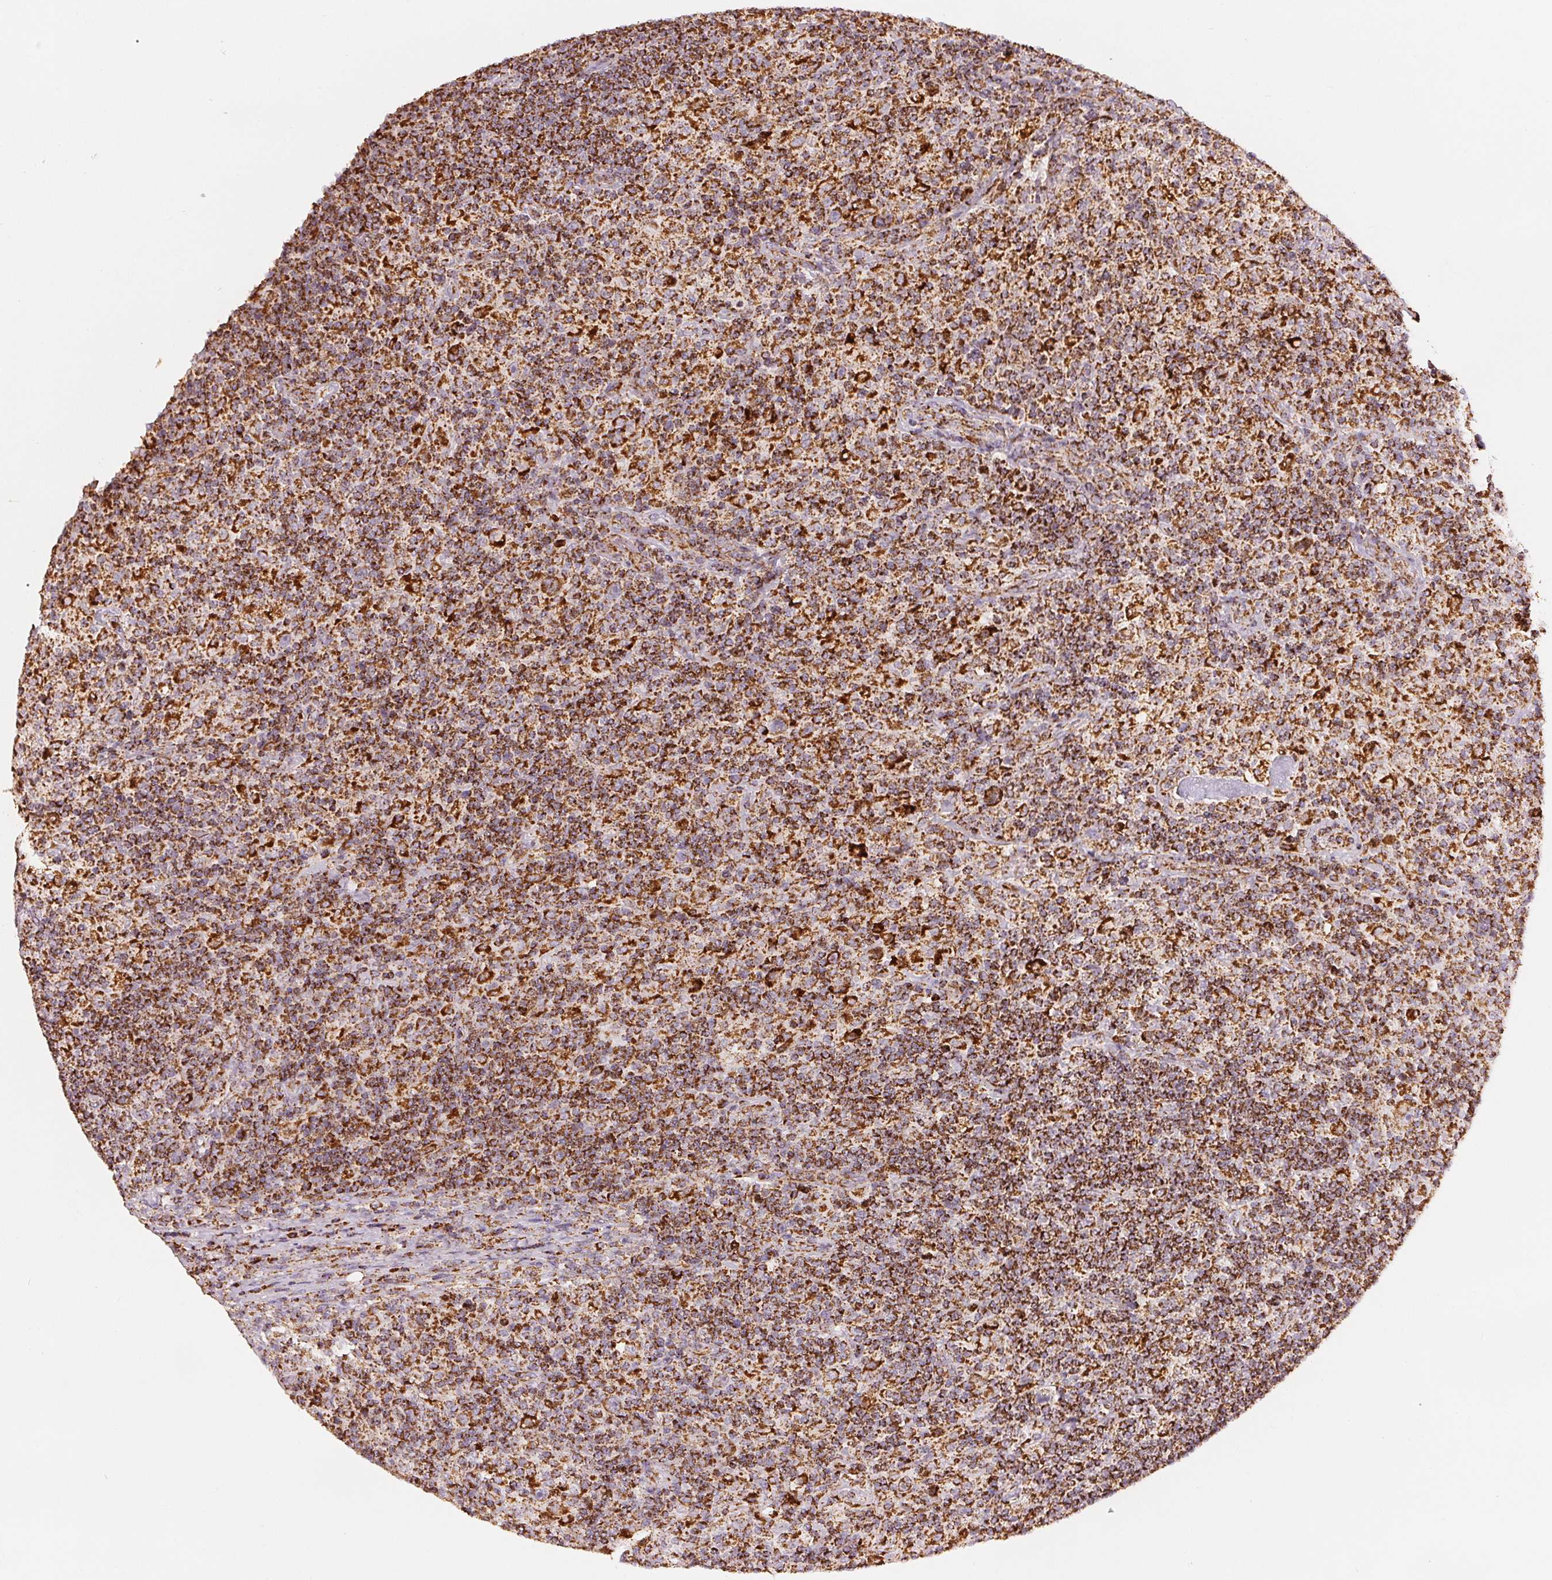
{"staining": {"intensity": "strong", "quantity": ">75%", "location": "cytoplasmic/membranous"}, "tissue": "lymphoma", "cell_type": "Tumor cells", "image_type": "cancer", "snomed": [{"axis": "morphology", "description": "Hodgkin's disease, NOS"}, {"axis": "topography", "description": "Lymph node"}], "caption": "Immunohistochemical staining of human Hodgkin's disease exhibits strong cytoplasmic/membranous protein staining in approximately >75% of tumor cells.", "gene": "SDHB", "patient": {"sex": "male", "age": 70}}